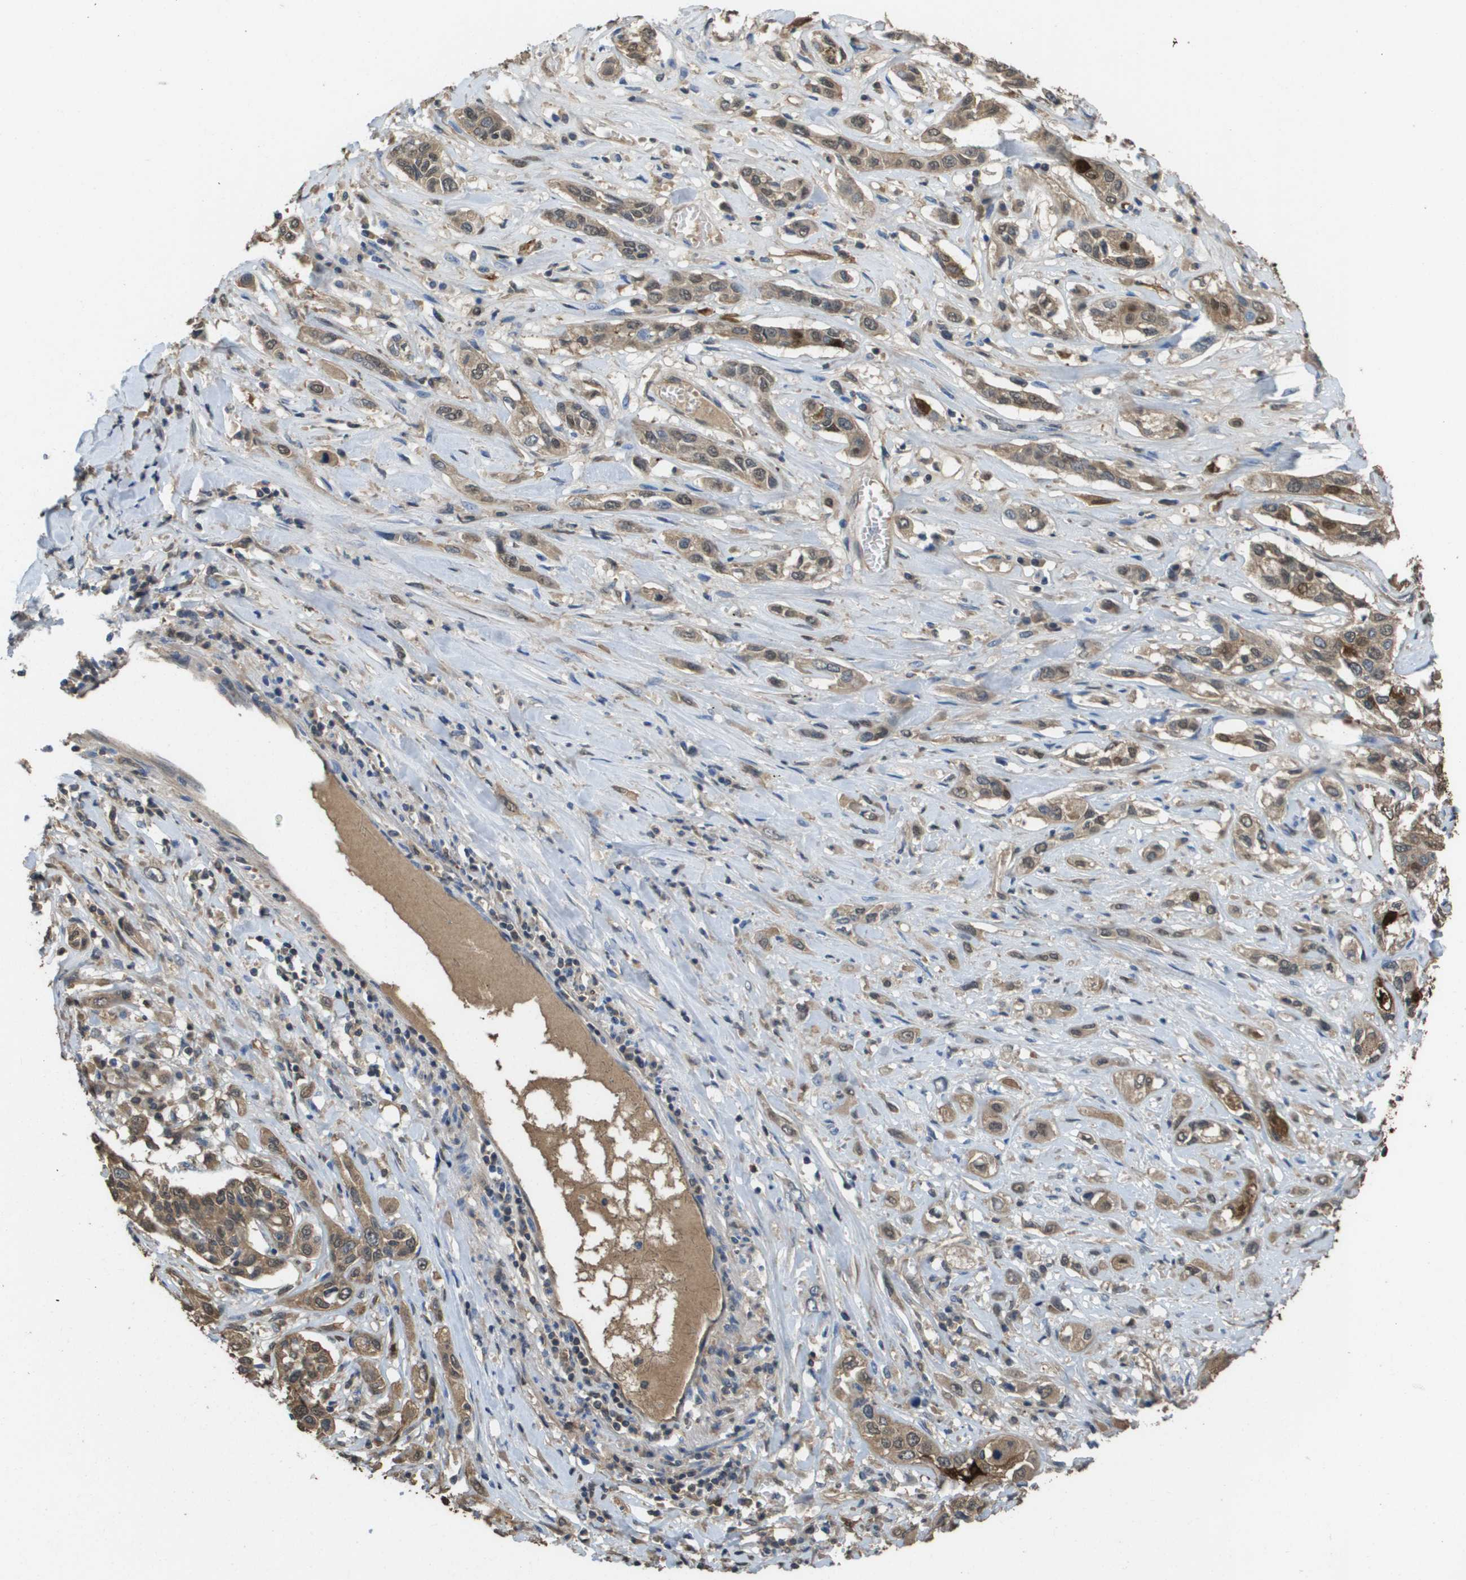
{"staining": {"intensity": "moderate", "quantity": ">75%", "location": "cytoplasmic/membranous"}, "tissue": "lung cancer", "cell_type": "Tumor cells", "image_type": "cancer", "snomed": [{"axis": "morphology", "description": "Squamous cell carcinoma, NOS"}, {"axis": "topography", "description": "Lung"}], "caption": "Lung cancer (squamous cell carcinoma) was stained to show a protein in brown. There is medium levels of moderate cytoplasmic/membranous expression in approximately >75% of tumor cells.", "gene": "FABP5", "patient": {"sex": "male", "age": 71}}